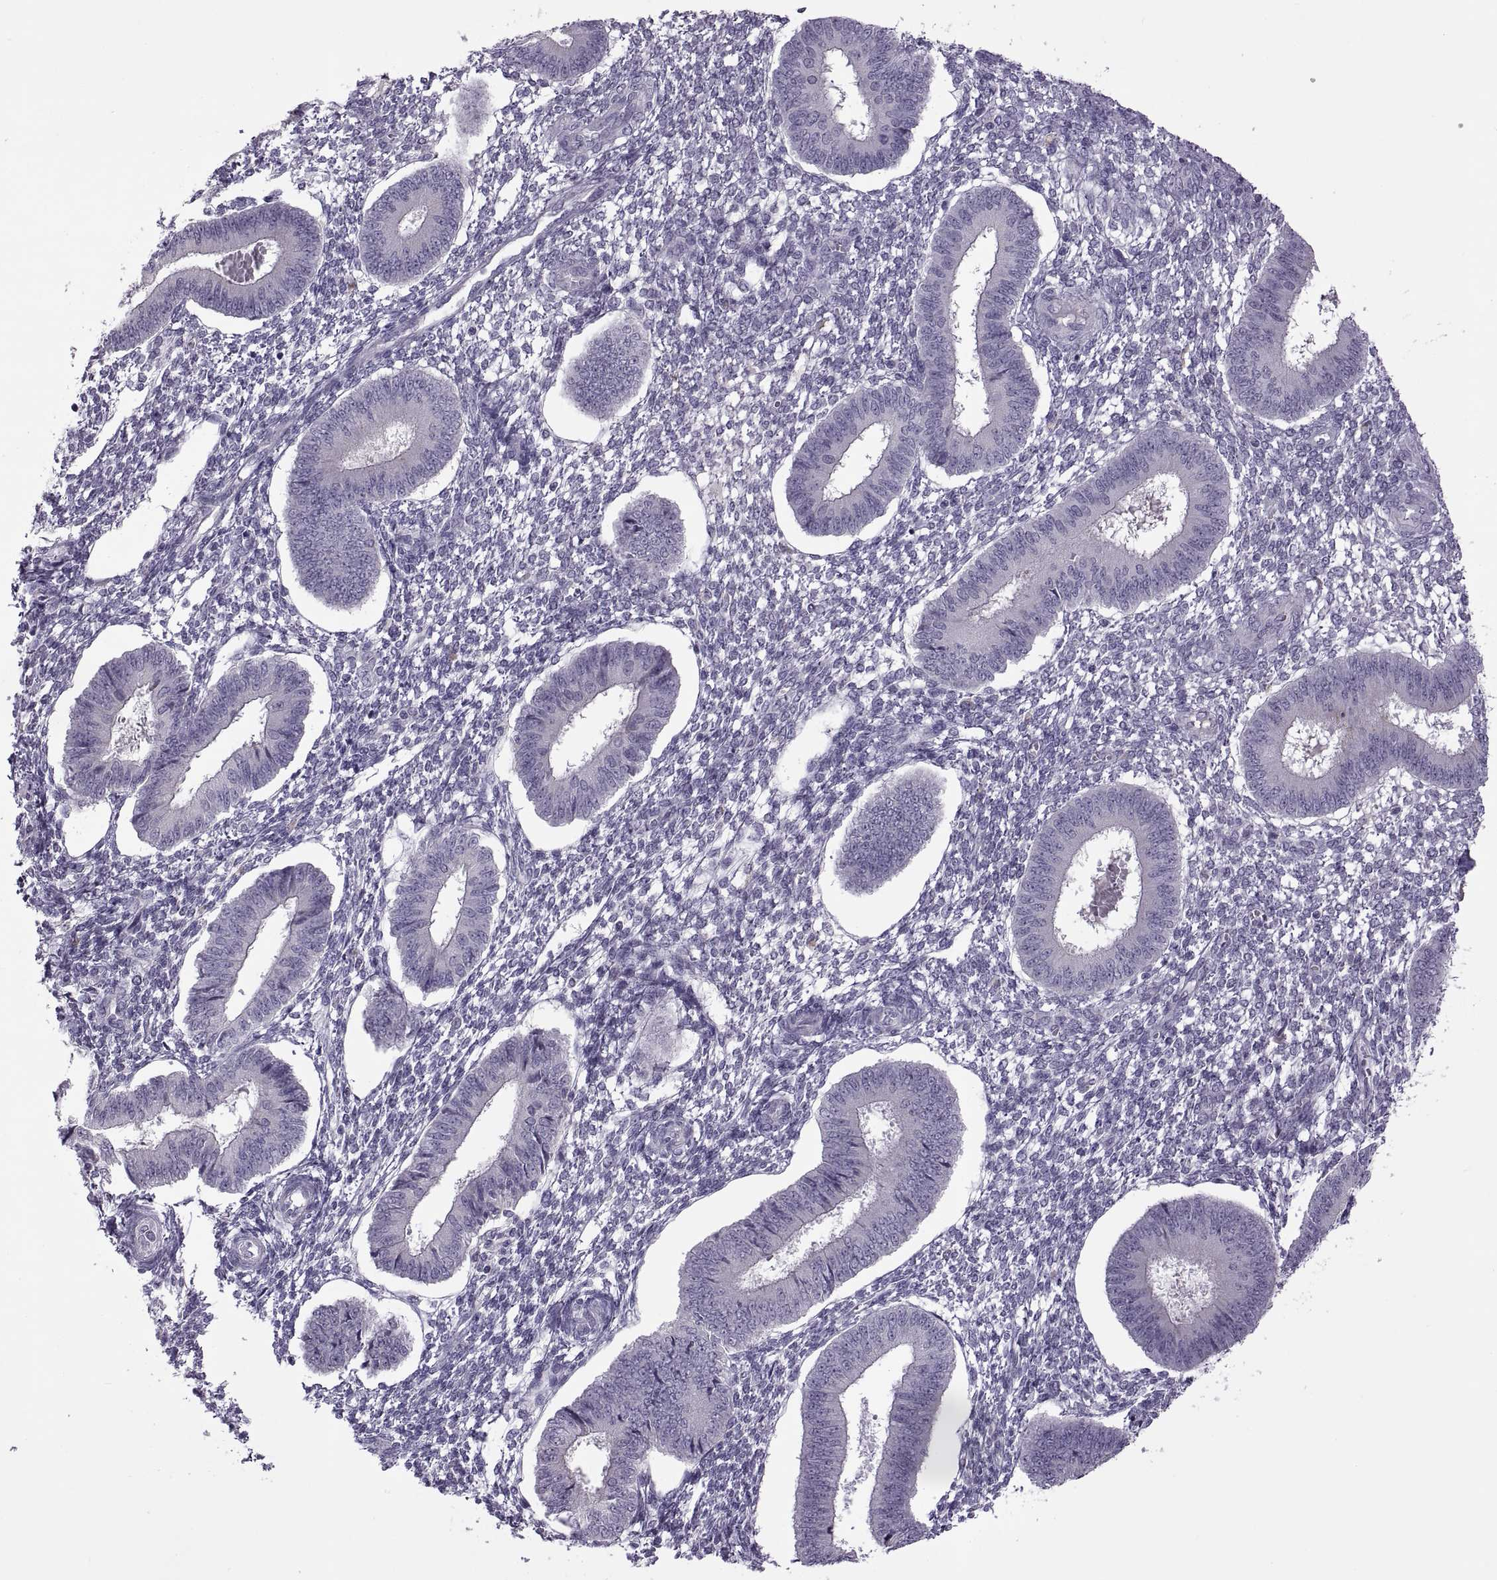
{"staining": {"intensity": "negative", "quantity": "none", "location": "none"}, "tissue": "endometrium", "cell_type": "Cells in endometrial stroma", "image_type": "normal", "snomed": [{"axis": "morphology", "description": "Normal tissue, NOS"}, {"axis": "topography", "description": "Endometrium"}], "caption": "Immunohistochemistry (IHC) photomicrograph of benign human endometrium stained for a protein (brown), which shows no staining in cells in endometrial stroma. (DAB (3,3'-diaminobenzidine) immunohistochemistry with hematoxylin counter stain).", "gene": "RSPH6A", "patient": {"sex": "female", "age": 42}}